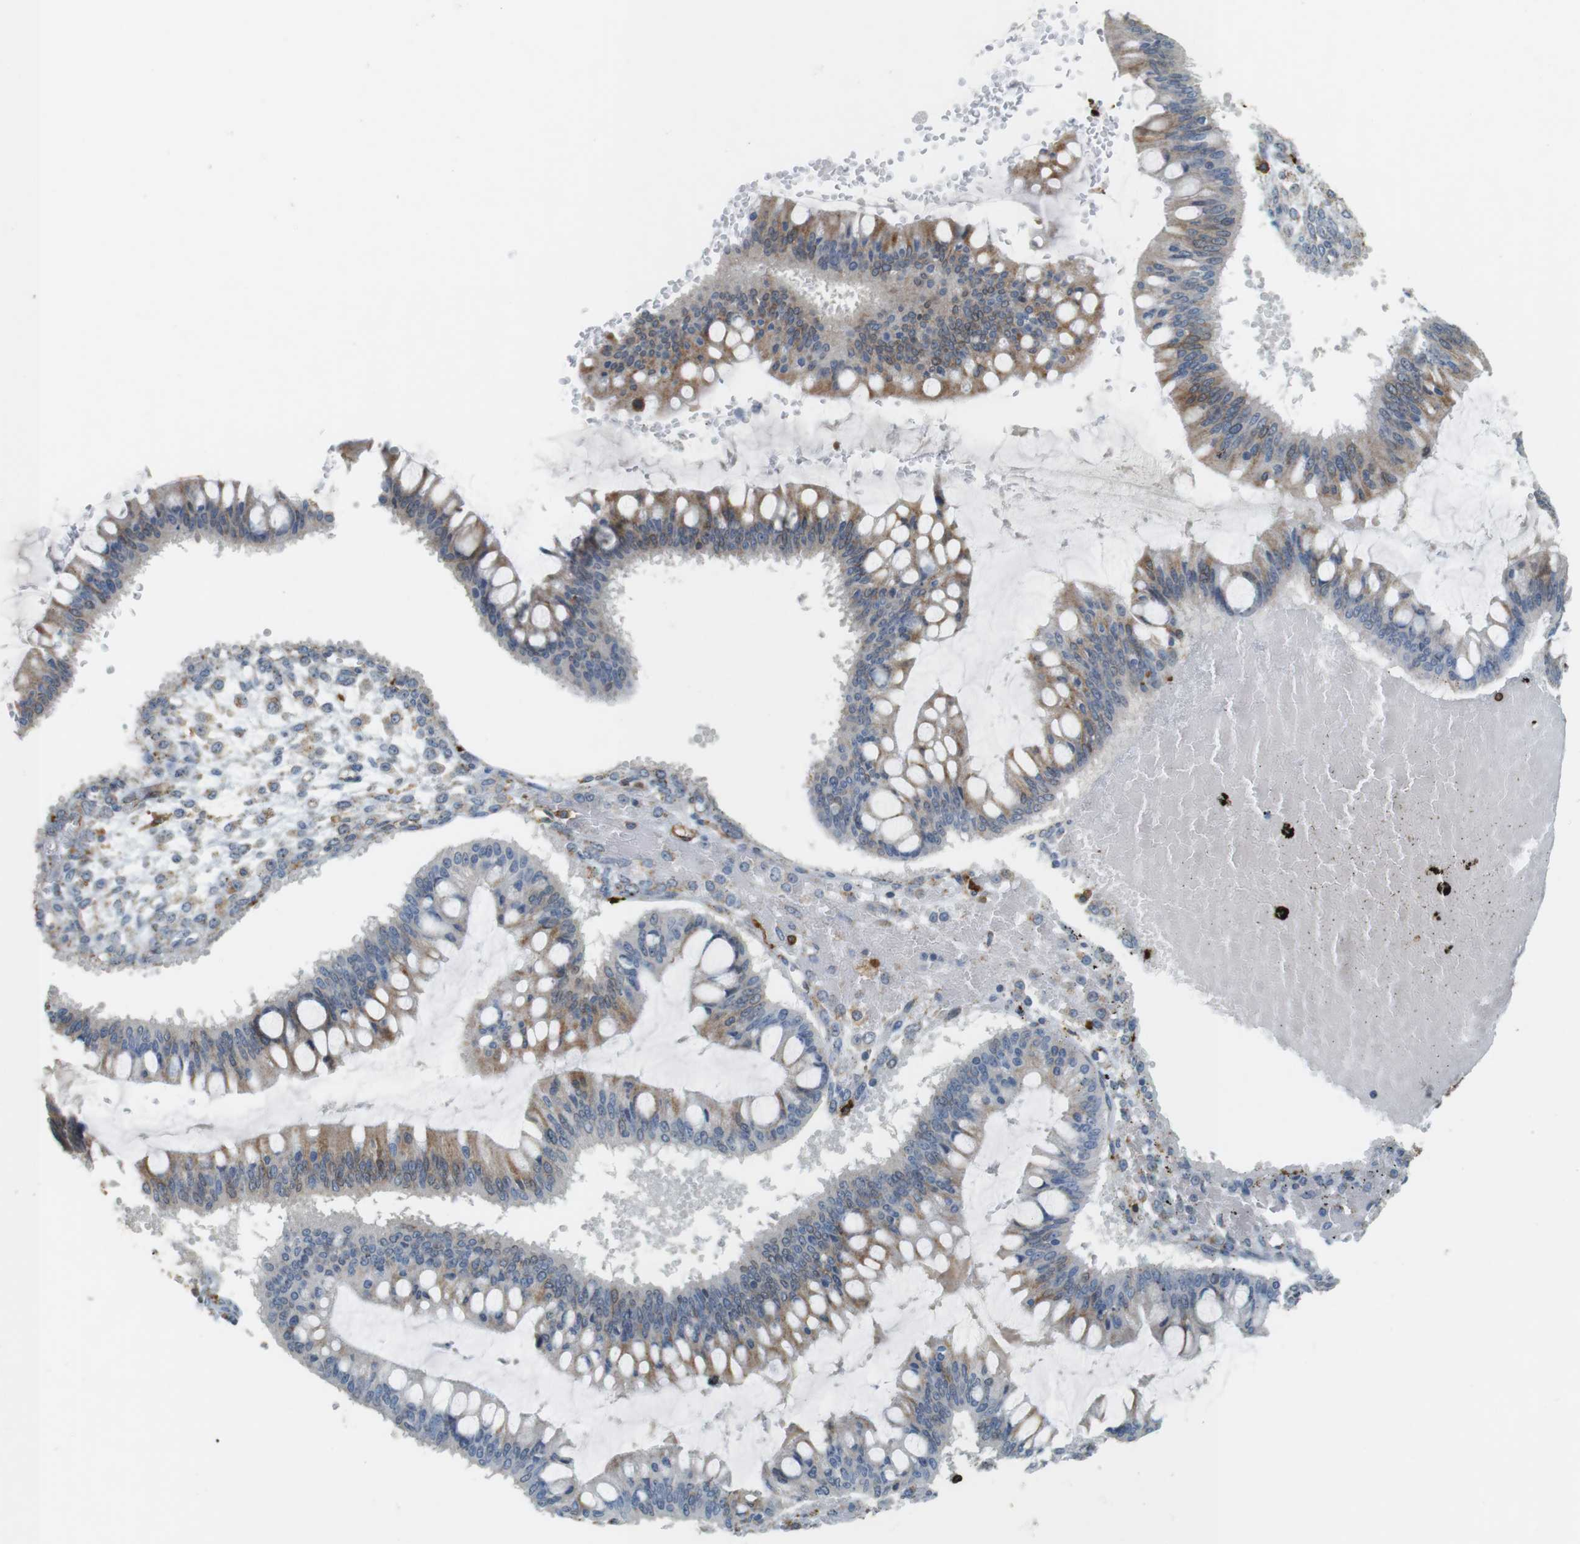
{"staining": {"intensity": "weak", "quantity": ">75%", "location": "cytoplasmic/membranous"}, "tissue": "ovarian cancer", "cell_type": "Tumor cells", "image_type": "cancer", "snomed": [{"axis": "morphology", "description": "Cystadenocarcinoma, mucinous, NOS"}, {"axis": "topography", "description": "Ovary"}], "caption": "Ovarian mucinous cystadenocarcinoma stained for a protein (brown) demonstrates weak cytoplasmic/membranous positive expression in about >75% of tumor cells.", "gene": "HLA-DRA", "patient": {"sex": "female", "age": 73}}